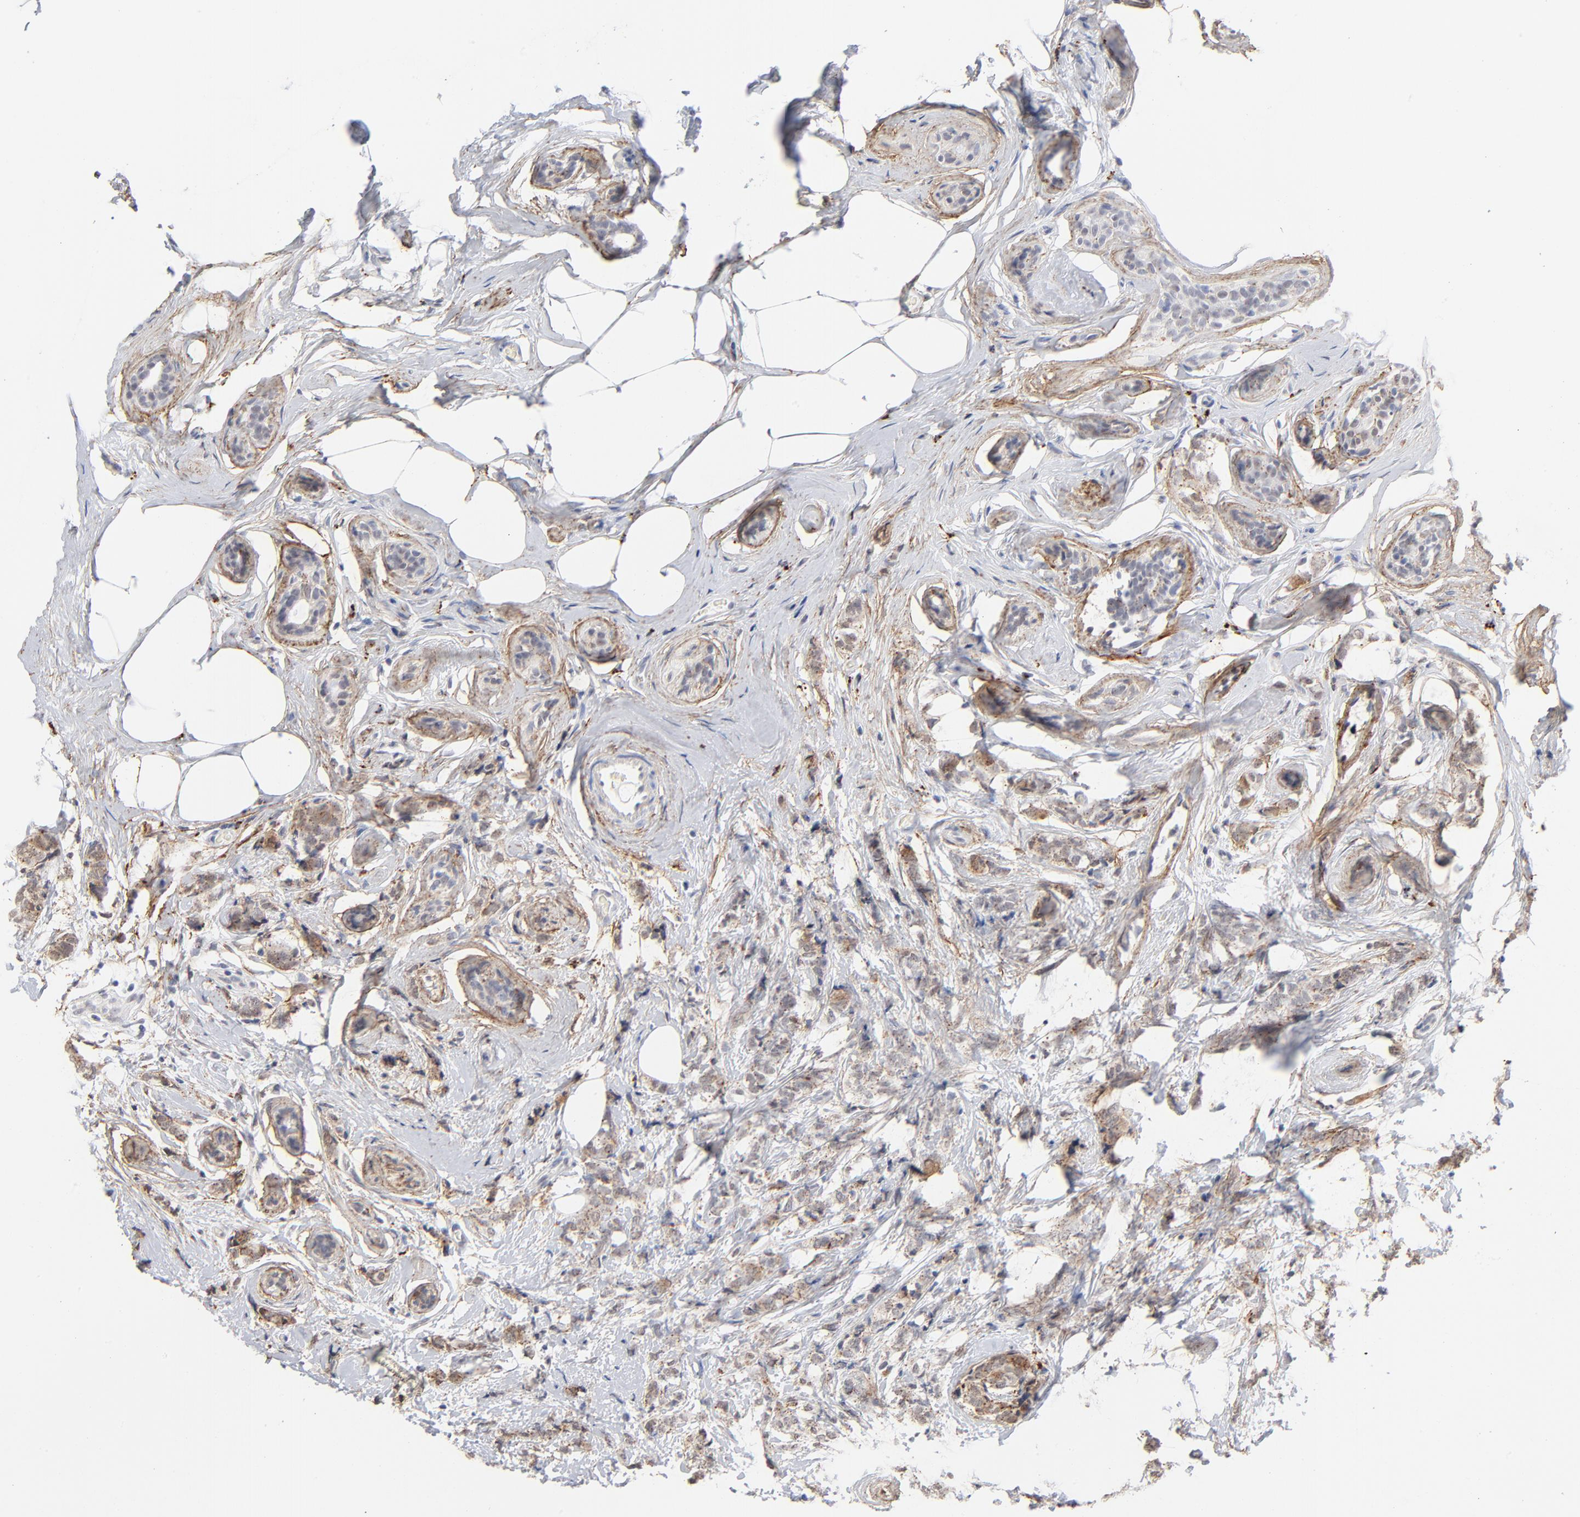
{"staining": {"intensity": "moderate", "quantity": ">75%", "location": "cytoplasmic/membranous"}, "tissue": "breast cancer", "cell_type": "Tumor cells", "image_type": "cancer", "snomed": [{"axis": "morphology", "description": "Lobular carcinoma"}, {"axis": "topography", "description": "Breast"}], "caption": "Immunohistochemical staining of breast cancer (lobular carcinoma) displays medium levels of moderate cytoplasmic/membranous protein positivity in approximately >75% of tumor cells. The protein is shown in brown color, while the nuclei are stained blue.", "gene": "LTBP2", "patient": {"sex": "female", "age": 60}}